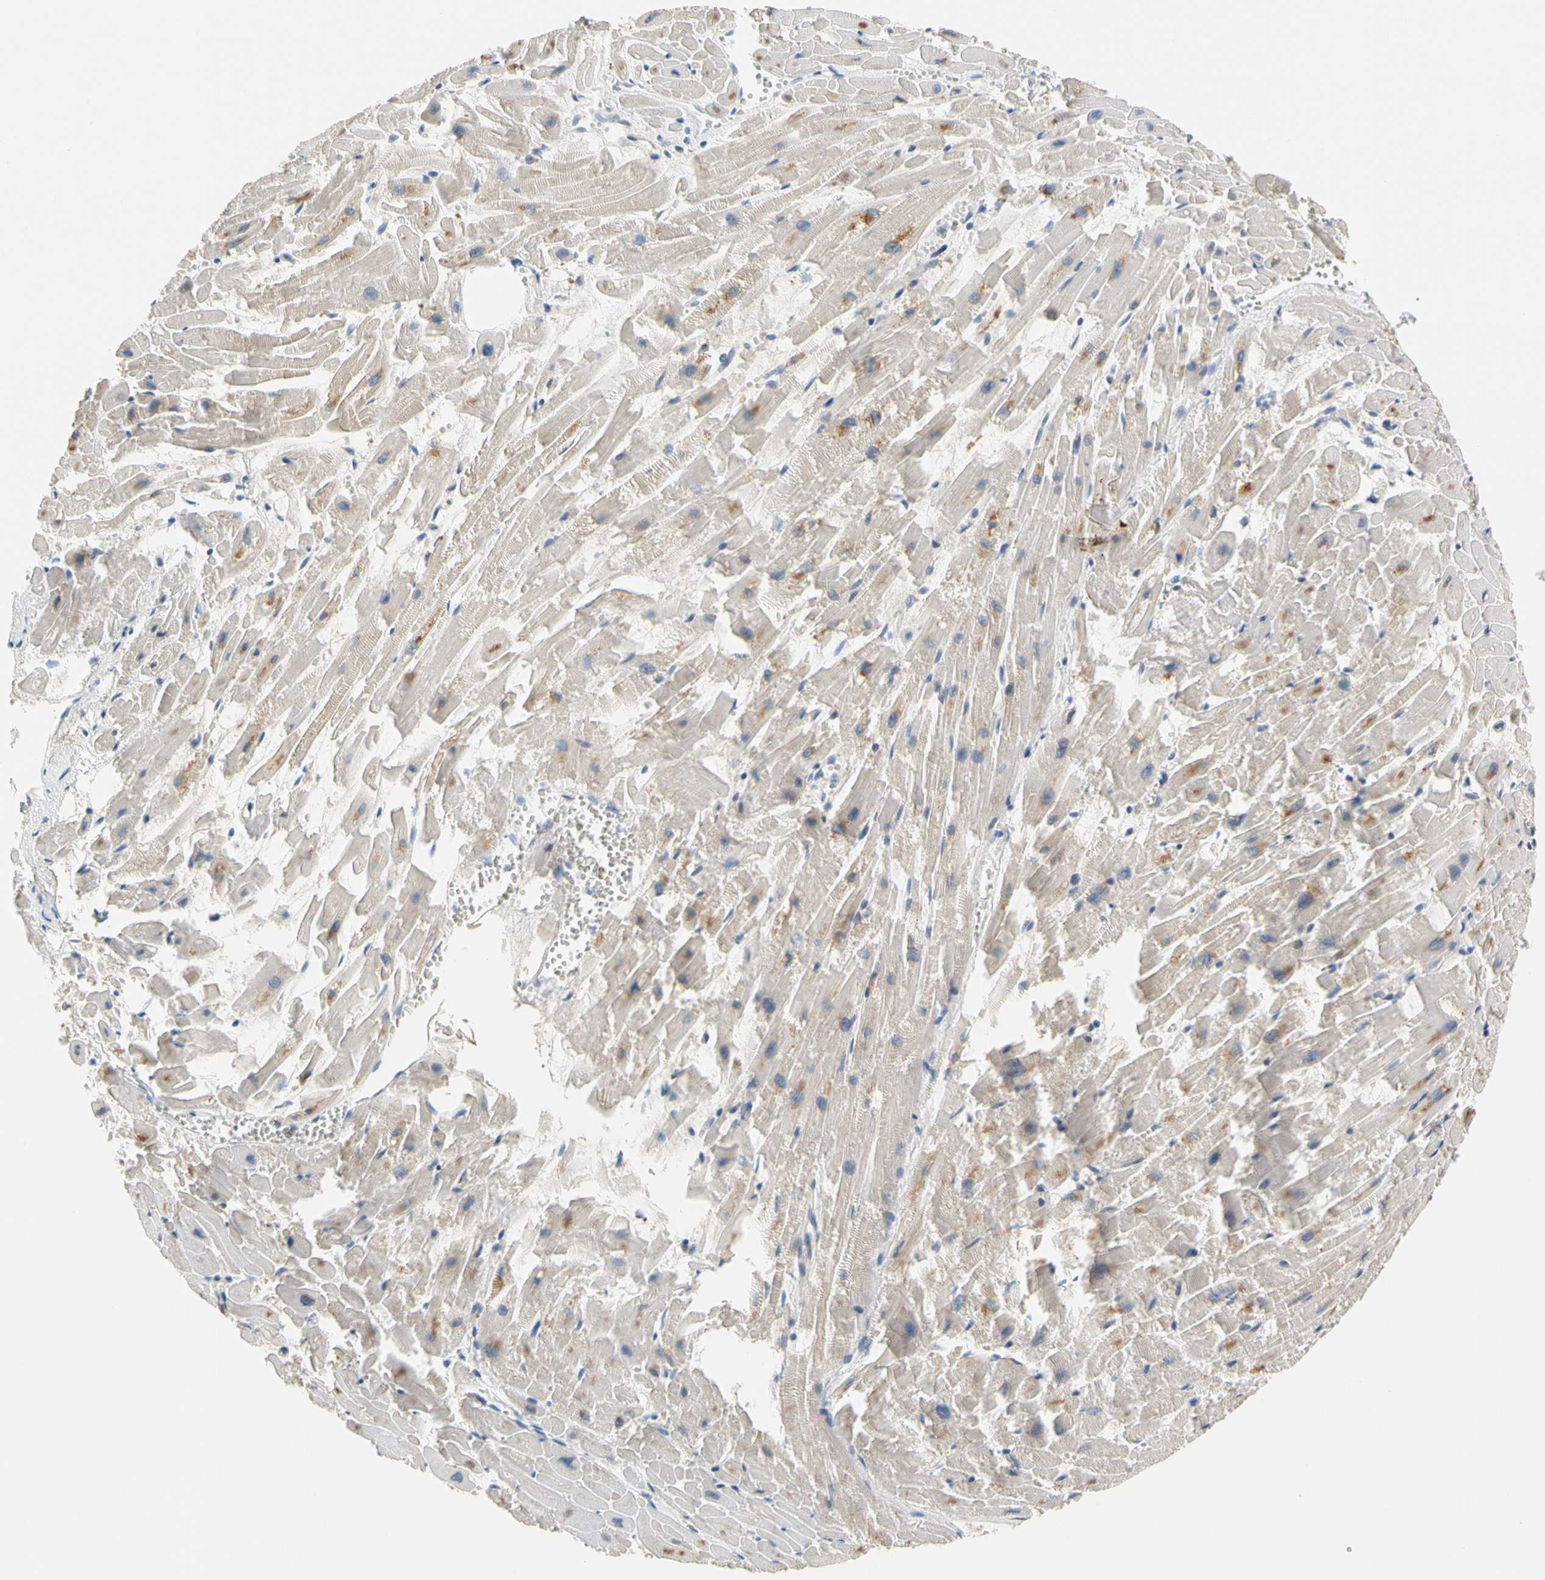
{"staining": {"intensity": "moderate", "quantity": "25%-75%", "location": "cytoplasmic/membranous"}, "tissue": "heart muscle", "cell_type": "Cardiomyocytes", "image_type": "normal", "snomed": [{"axis": "morphology", "description": "Normal tissue, NOS"}, {"axis": "topography", "description": "Heart"}], "caption": "Brown immunohistochemical staining in normal heart muscle exhibits moderate cytoplasmic/membranous expression in approximately 25%-75% of cardiomyocytes. Using DAB (brown) and hematoxylin (blue) stains, captured at high magnification using brightfield microscopy.", "gene": "GPSM2", "patient": {"sex": "female", "age": 19}}